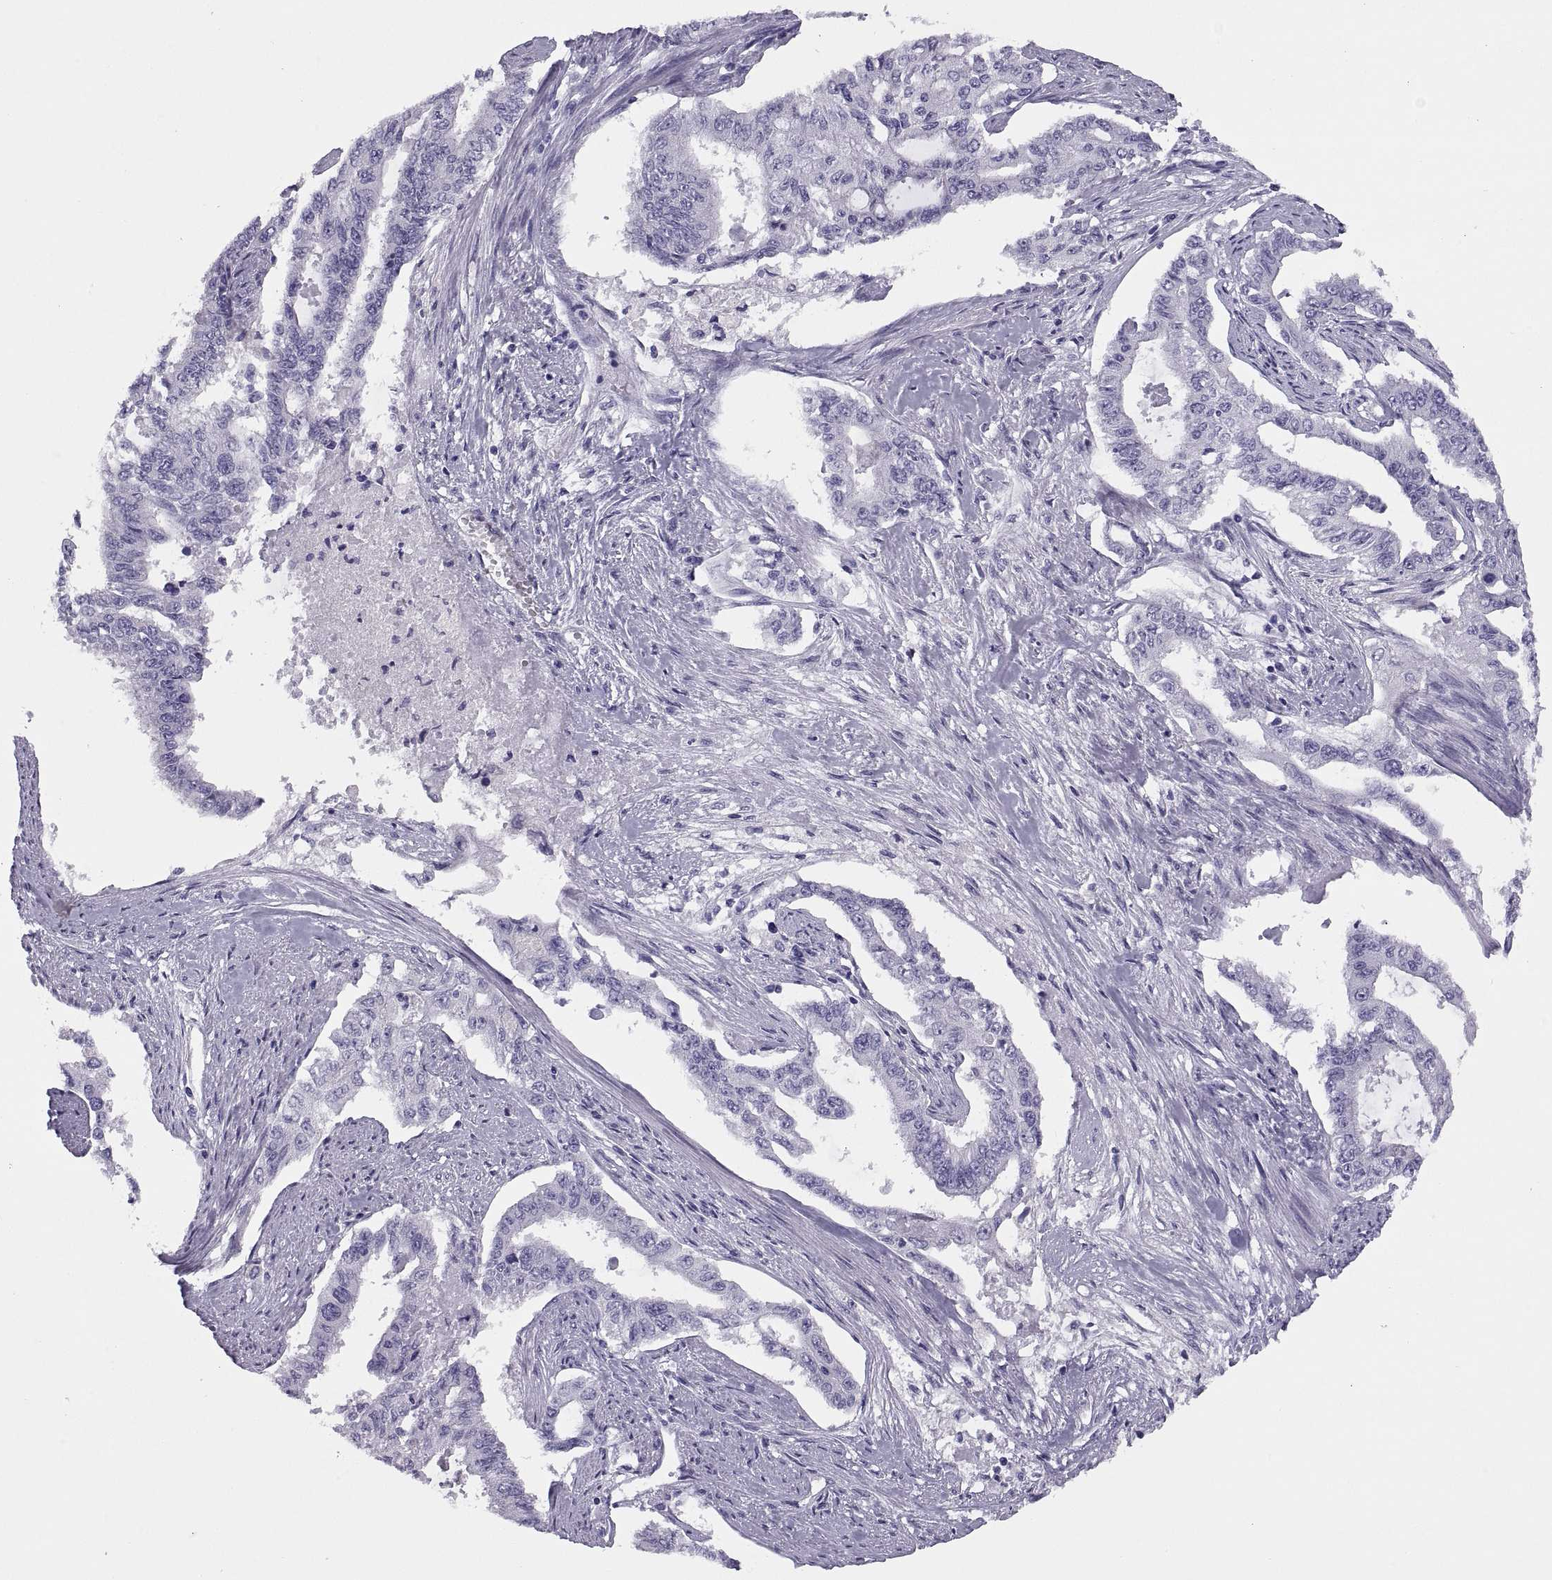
{"staining": {"intensity": "negative", "quantity": "none", "location": "none"}, "tissue": "endometrial cancer", "cell_type": "Tumor cells", "image_type": "cancer", "snomed": [{"axis": "morphology", "description": "Adenocarcinoma, NOS"}, {"axis": "topography", "description": "Uterus"}], "caption": "This is a image of IHC staining of endometrial cancer (adenocarcinoma), which shows no positivity in tumor cells. (DAB immunohistochemistry visualized using brightfield microscopy, high magnification).", "gene": "RGS20", "patient": {"sex": "female", "age": 59}}